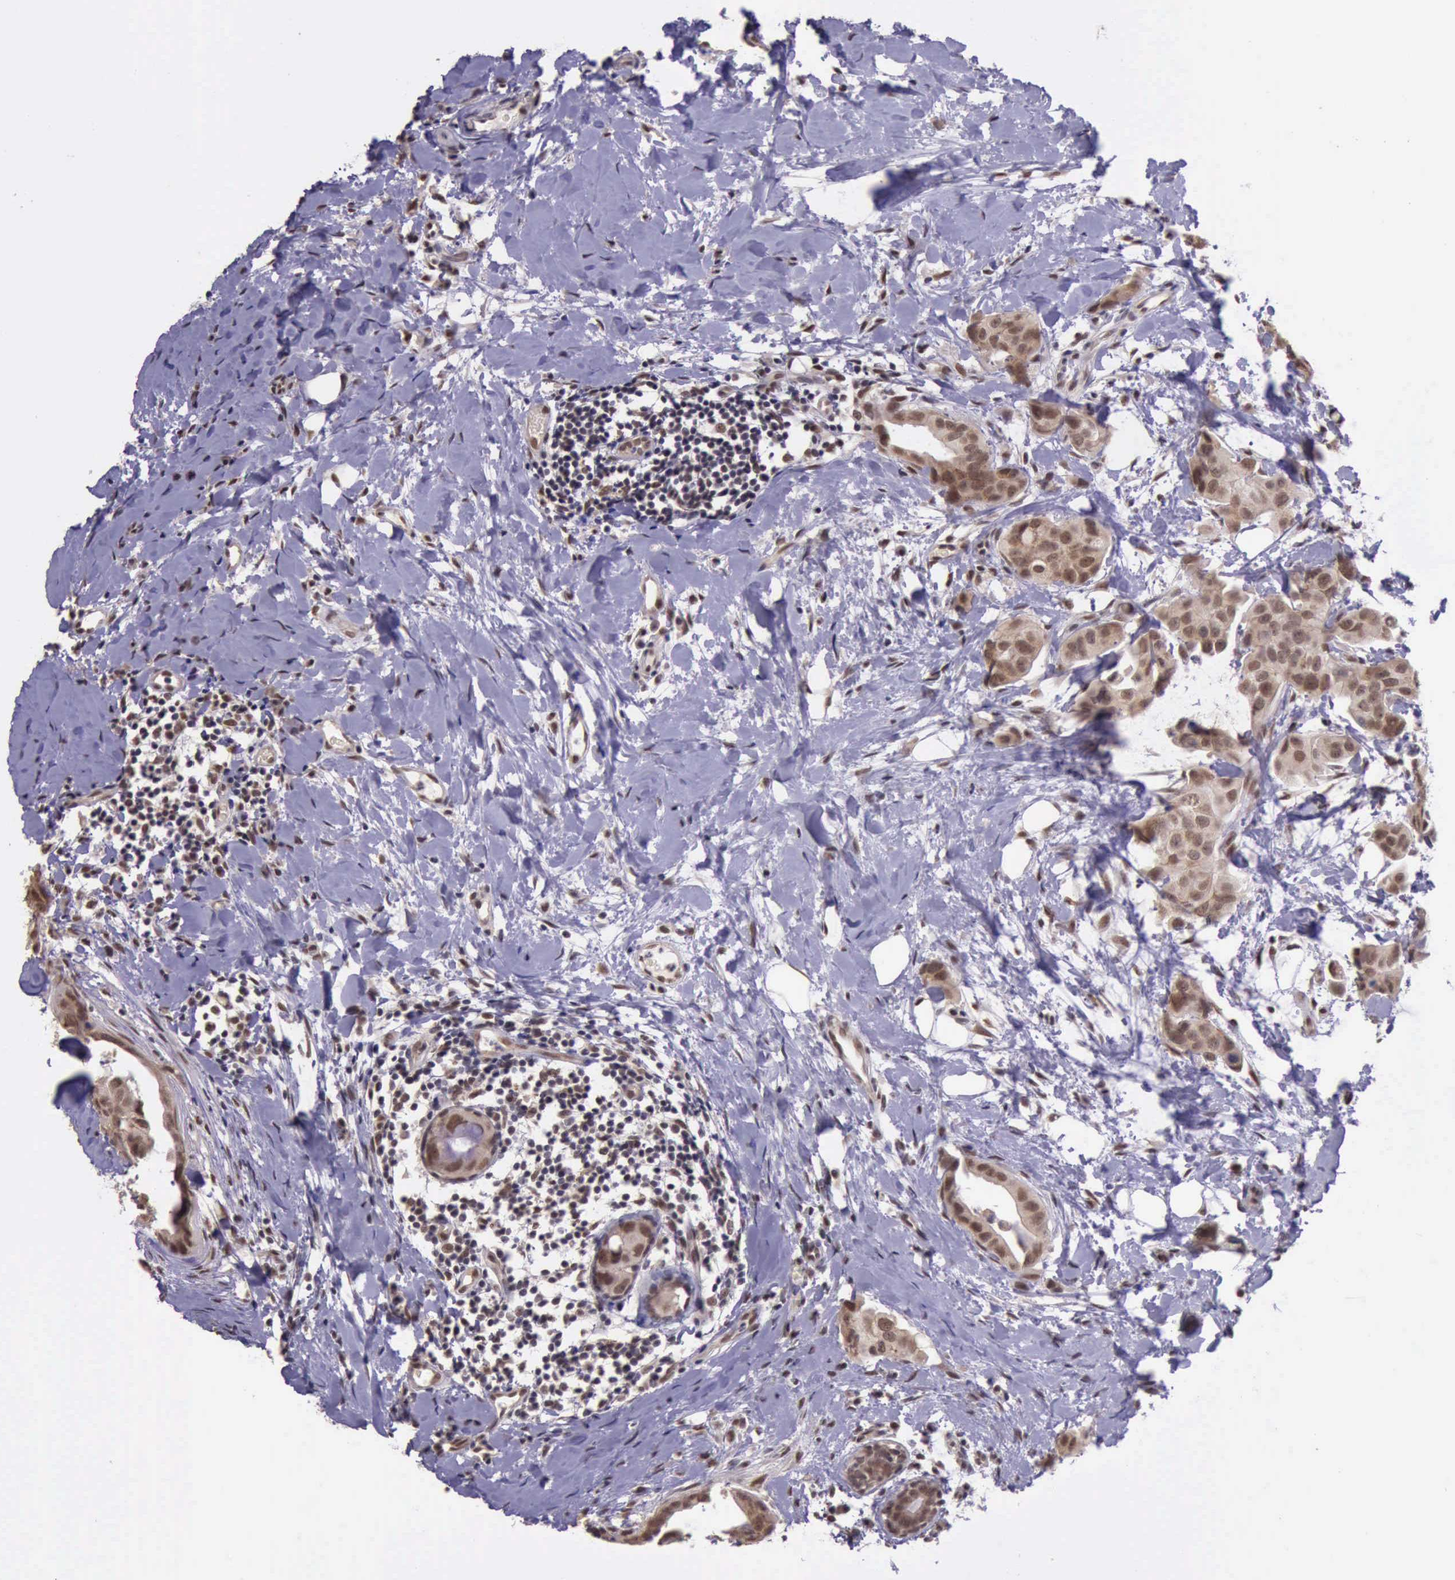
{"staining": {"intensity": "moderate", "quantity": ">75%", "location": "cytoplasmic/membranous,nuclear"}, "tissue": "breast cancer", "cell_type": "Tumor cells", "image_type": "cancer", "snomed": [{"axis": "morphology", "description": "Duct carcinoma"}, {"axis": "topography", "description": "Breast"}], "caption": "A brown stain highlights moderate cytoplasmic/membranous and nuclear staining of a protein in breast cancer (intraductal carcinoma) tumor cells.", "gene": "PRPF39", "patient": {"sex": "female", "age": 40}}